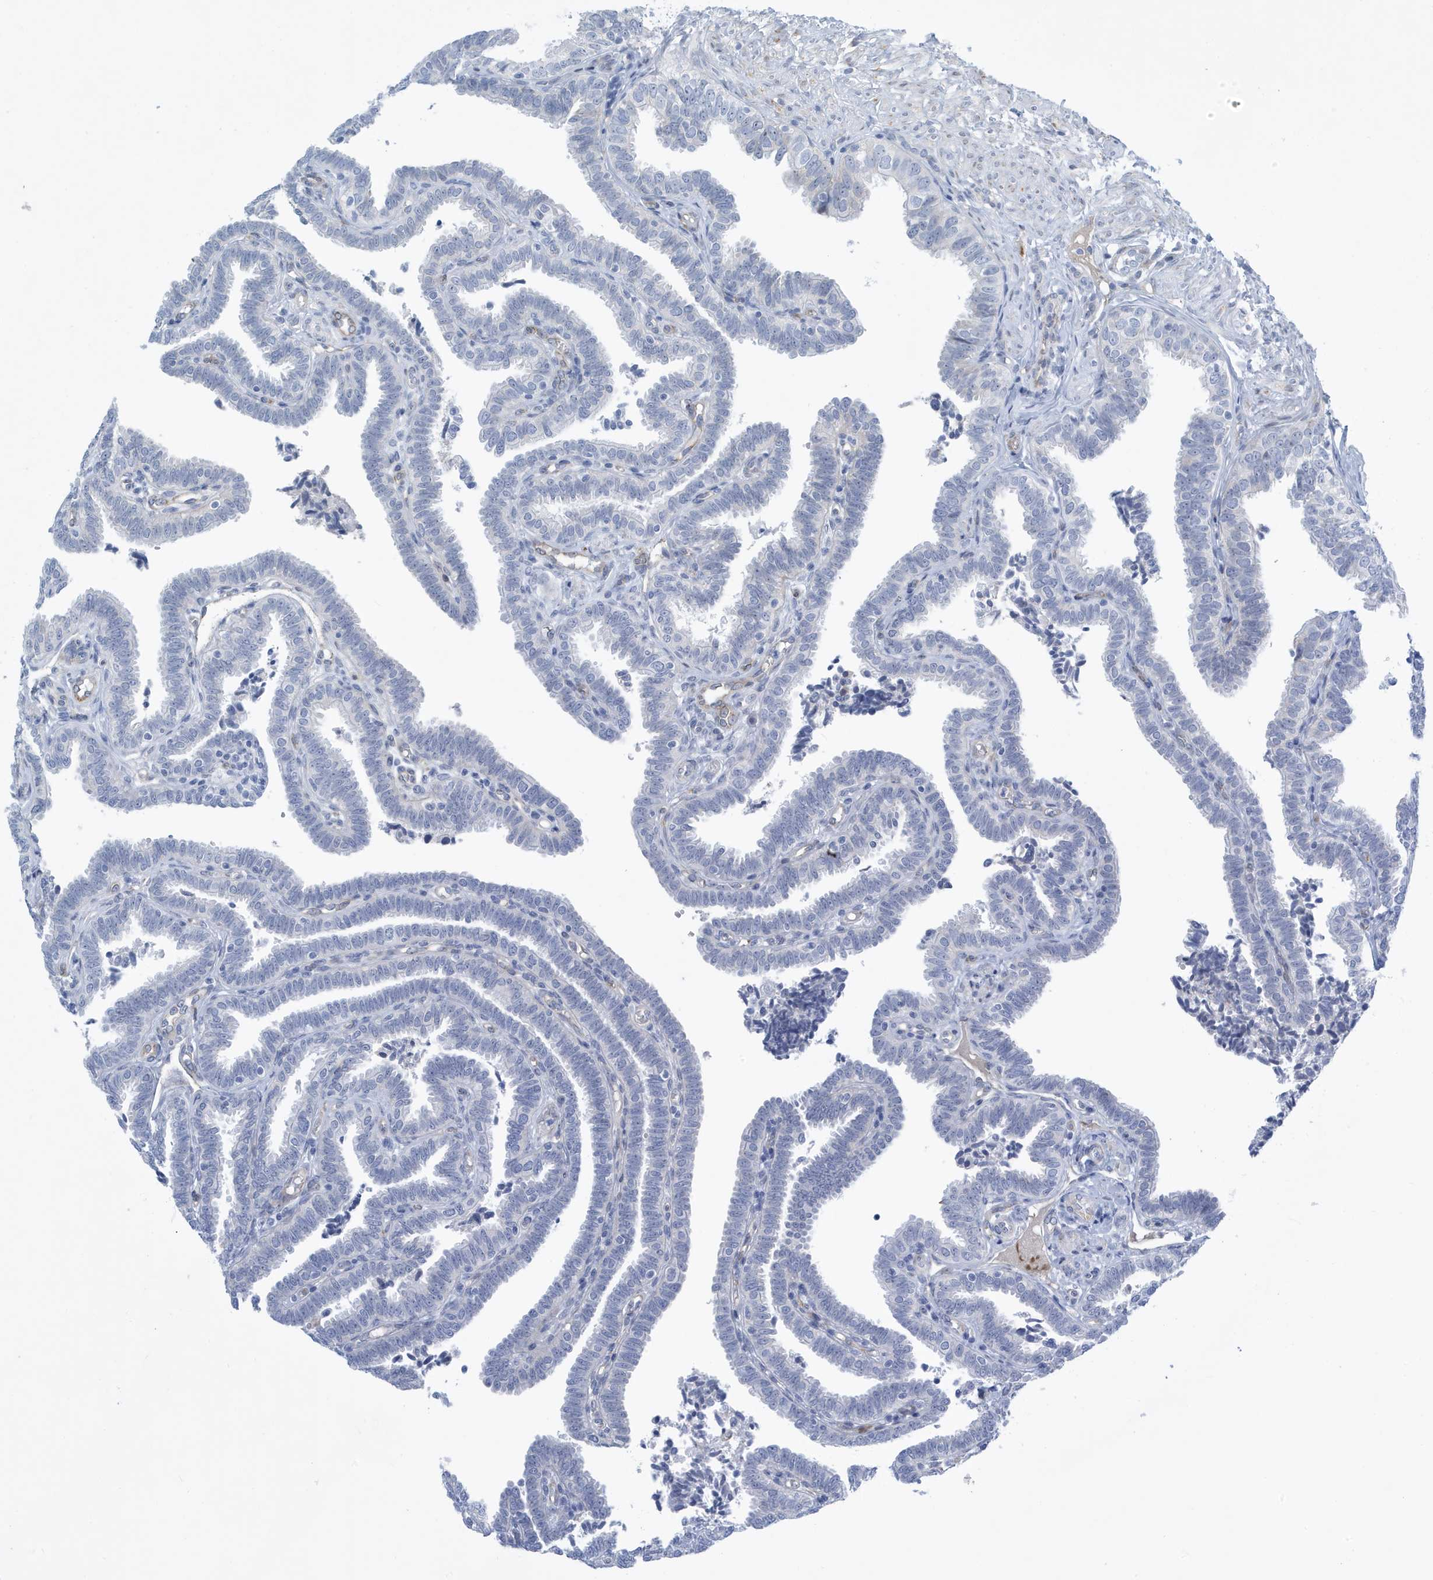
{"staining": {"intensity": "negative", "quantity": "none", "location": "none"}, "tissue": "fallopian tube", "cell_type": "Glandular cells", "image_type": "normal", "snomed": [{"axis": "morphology", "description": "Normal tissue, NOS"}, {"axis": "topography", "description": "Fallopian tube"}], "caption": "This is a photomicrograph of immunohistochemistry staining of unremarkable fallopian tube, which shows no positivity in glandular cells. (DAB (3,3'-diaminobenzidine) IHC, high magnification).", "gene": "SEMA3F", "patient": {"sex": "female", "age": 39}}